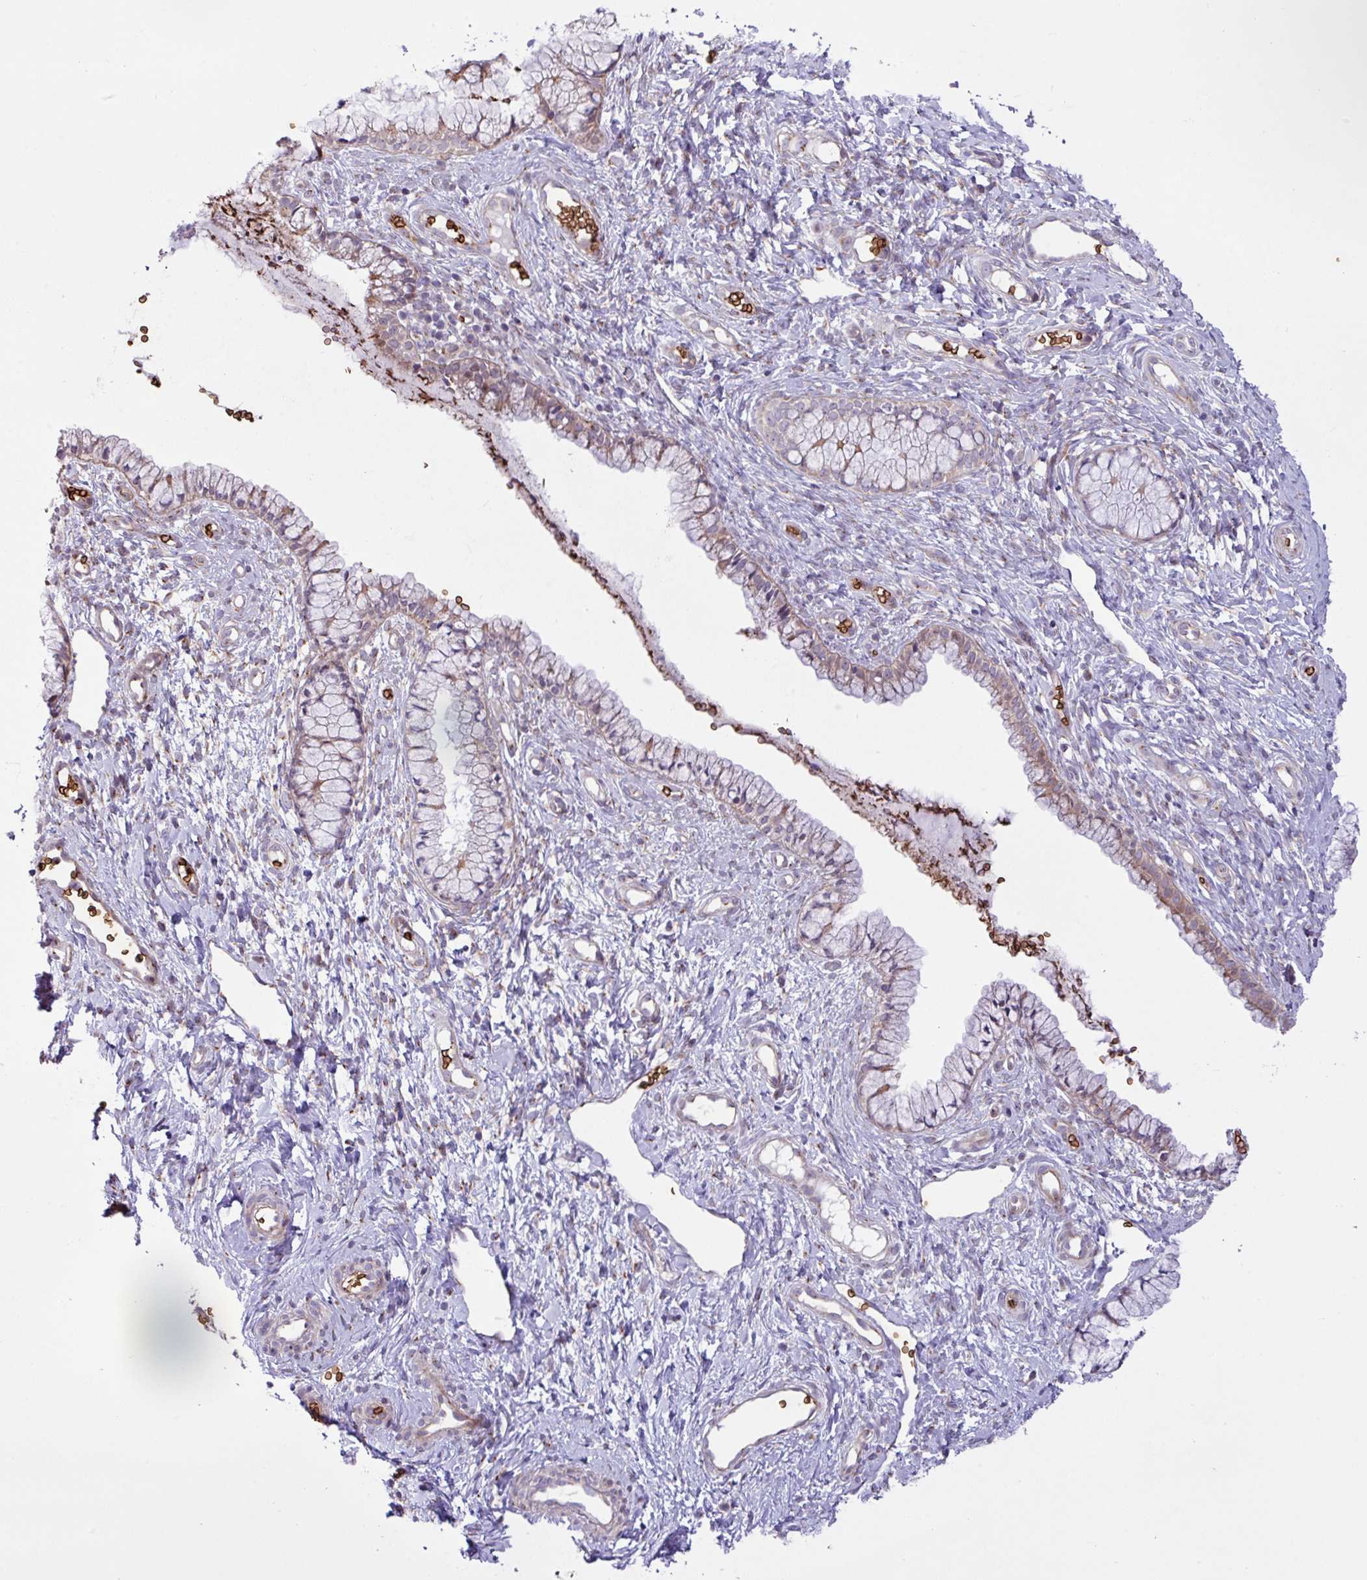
{"staining": {"intensity": "weak", "quantity": "25%-75%", "location": "cytoplasmic/membranous"}, "tissue": "cervix", "cell_type": "Glandular cells", "image_type": "normal", "snomed": [{"axis": "morphology", "description": "Normal tissue, NOS"}, {"axis": "topography", "description": "Cervix"}], "caption": "This photomicrograph displays immunohistochemistry staining of normal human cervix, with low weak cytoplasmic/membranous staining in approximately 25%-75% of glandular cells.", "gene": "RAD21L1", "patient": {"sex": "female", "age": 36}}